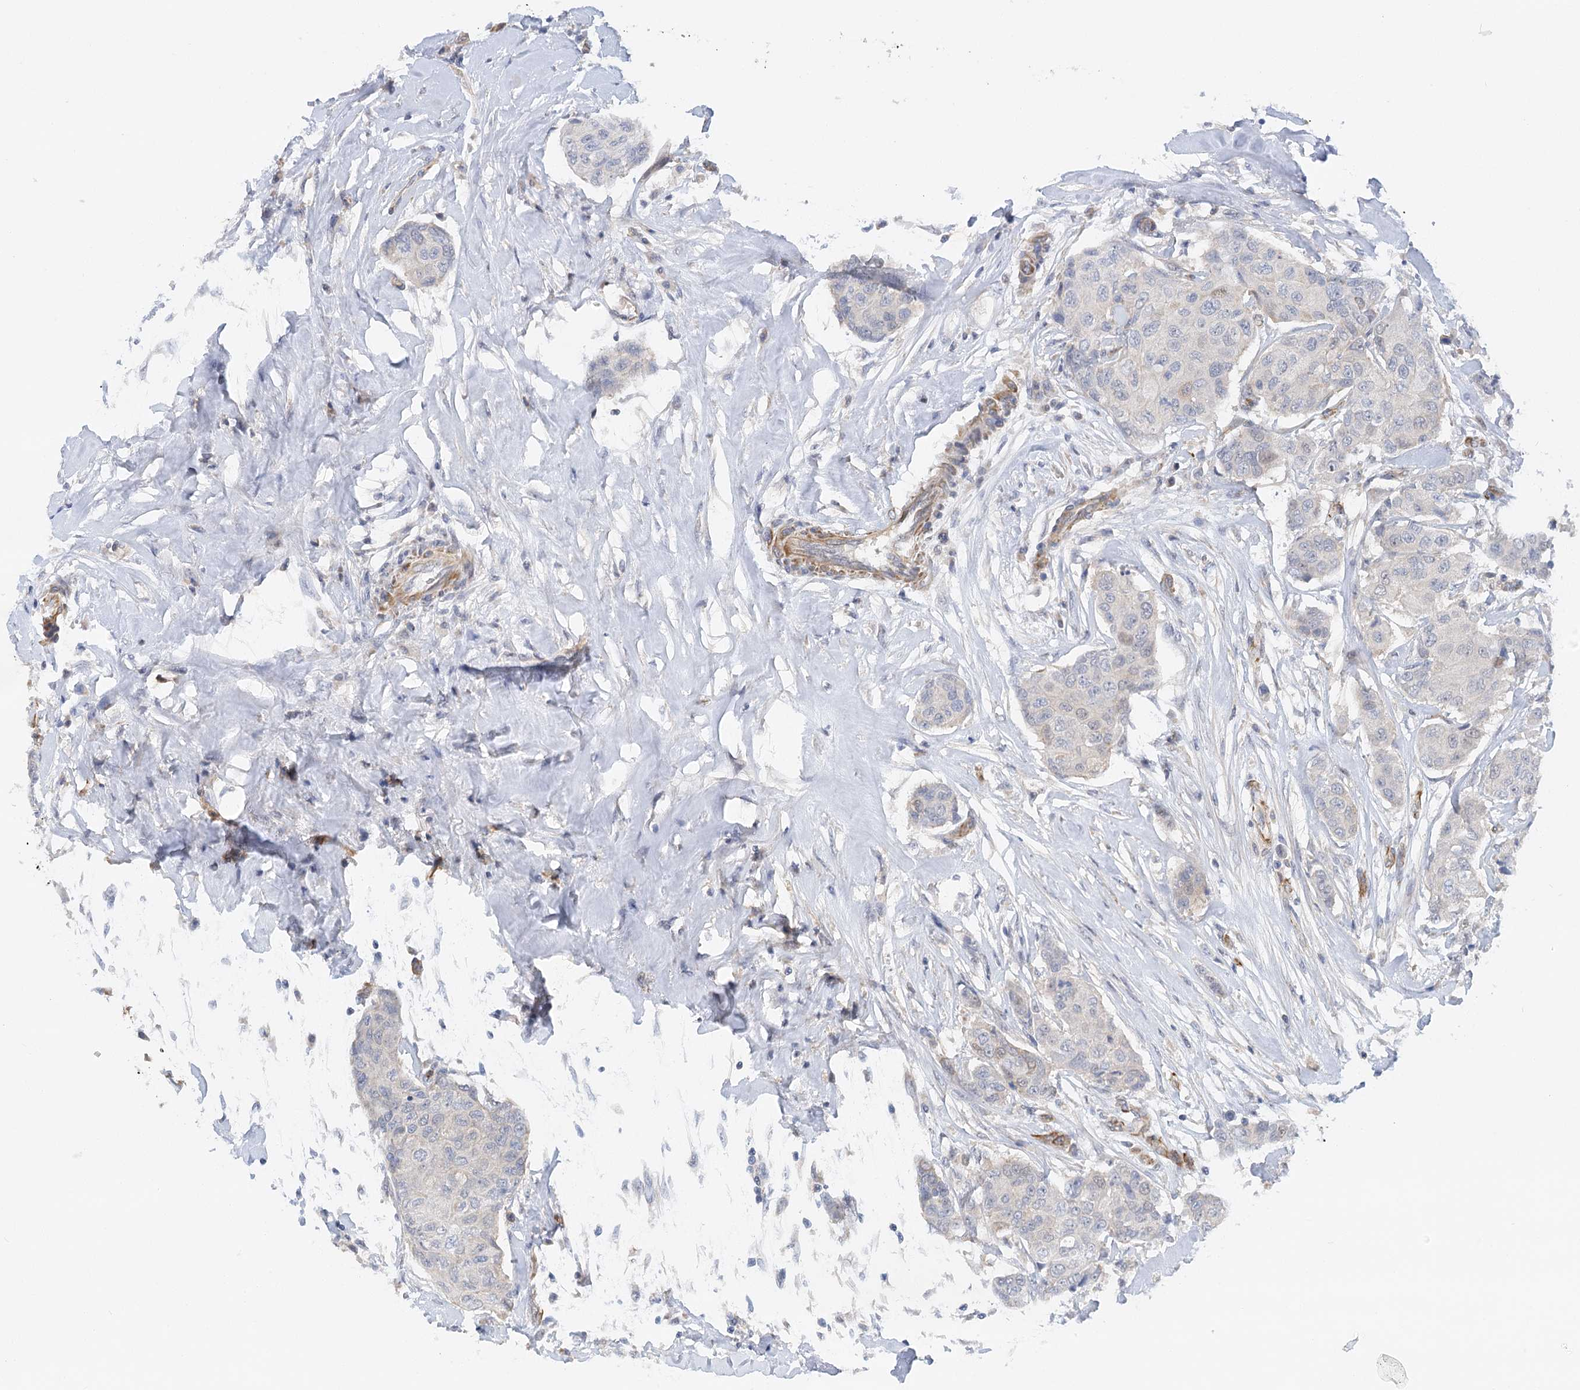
{"staining": {"intensity": "negative", "quantity": "none", "location": "none"}, "tissue": "breast cancer", "cell_type": "Tumor cells", "image_type": "cancer", "snomed": [{"axis": "morphology", "description": "Duct carcinoma"}, {"axis": "topography", "description": "Breast"}], "caption": "DAB immunohistochemical staining of human breast cancer shows no significant staining in tumor cells.", "gene": "NELL2", "patient": {"sex": "female", "age": 80}}